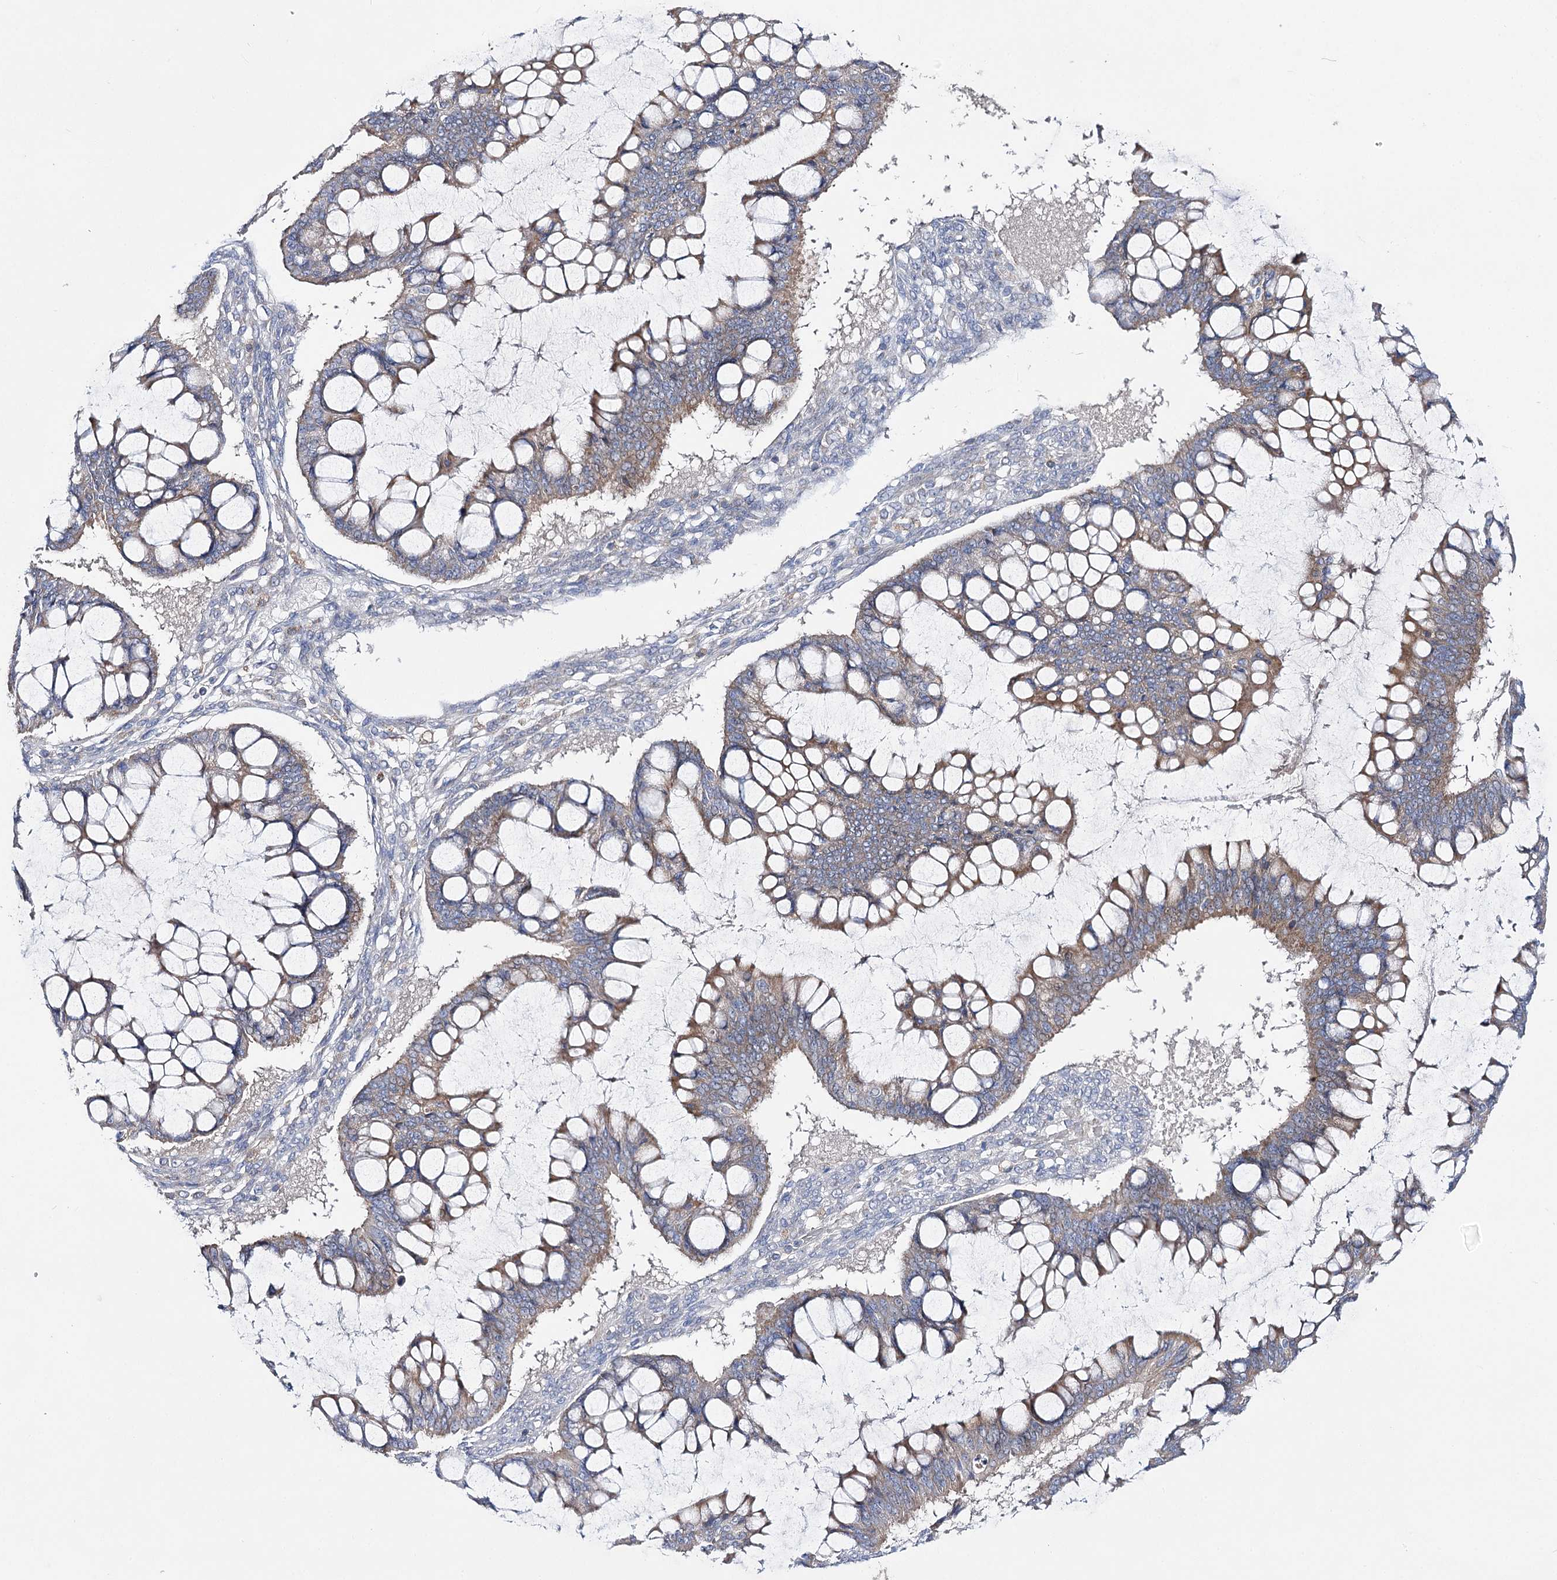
{"staining": {"intensity": "weak", "quantity": ">75%", "location": "cytoplasmic/membranous"}, "tissue": "ovarian cancer", "cell_type": "Tumor cells", "image_type": "cancer", "snomed": [{"axis": "morphology", "description": "Cystadenocarcinoma, mucinous, NOS"}, {"axis": "topography", "description": "Ovary"}], "caption": "Ovarian mucinous cystadenocarcinoma stained with immunohistochemistry (IHC) demonstrates weak cytoplasmic/membranous positivity in approximately >75% of tumor cells.", "gene": "NRAP", "patient": {"sex": "female", "age": 73}}